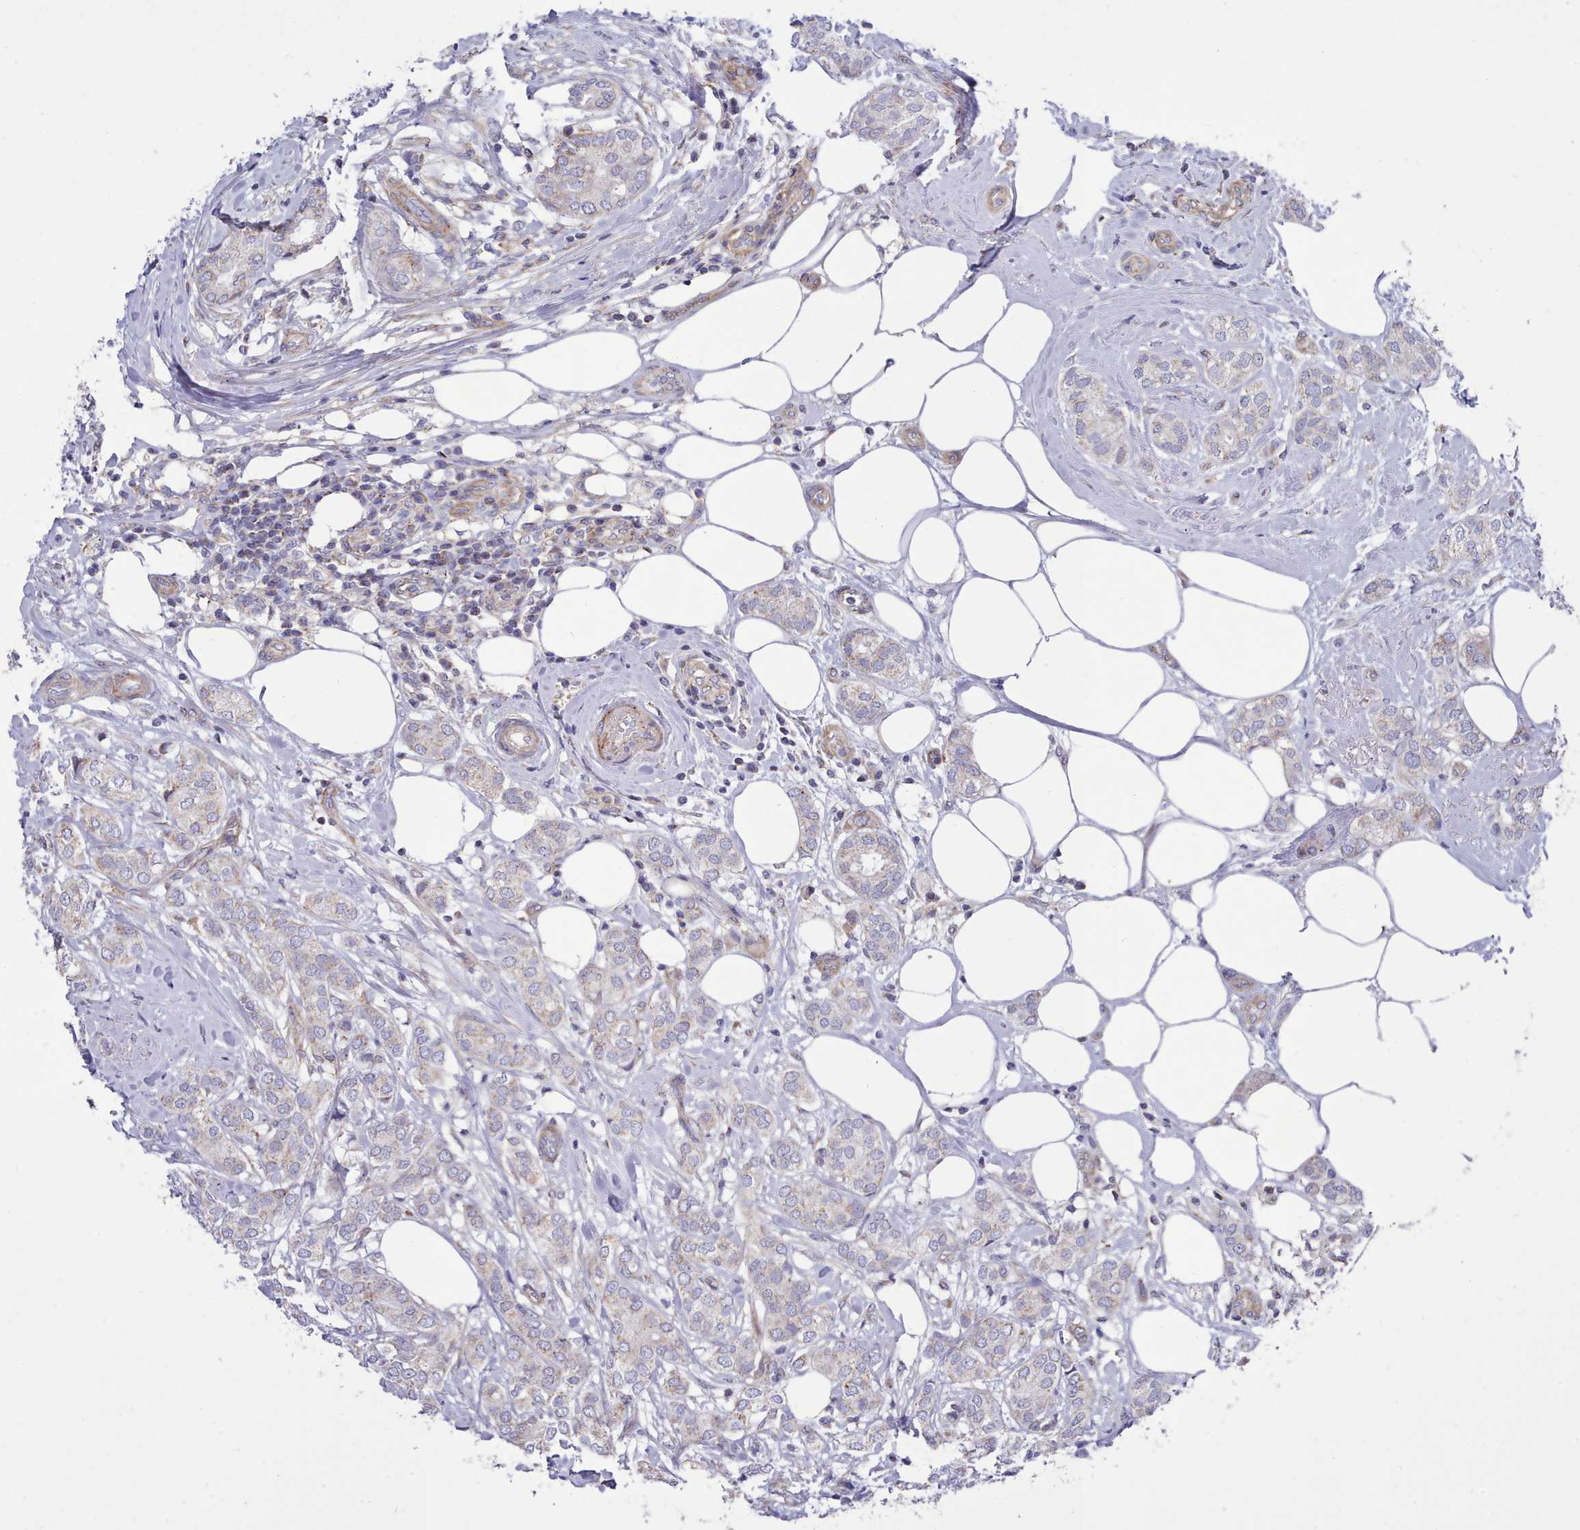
{"staining": {"intensity": "weak", "quantity": "<25%", "location": "cytoplasmic/membranous"}, "tissue": "breast cancer", "cell_type": "Tumor cells", "image_type": "cancer", "snomed": [{"axis": "morphology", "description": "Duct carcinoma"}, {"axis": "topography", "description": "Breast"}], "caption": "Tumor cells show no significant staining in breast cancer.", "gene": "MRPL21", "patient": {"sex": "female", "age": 73}}